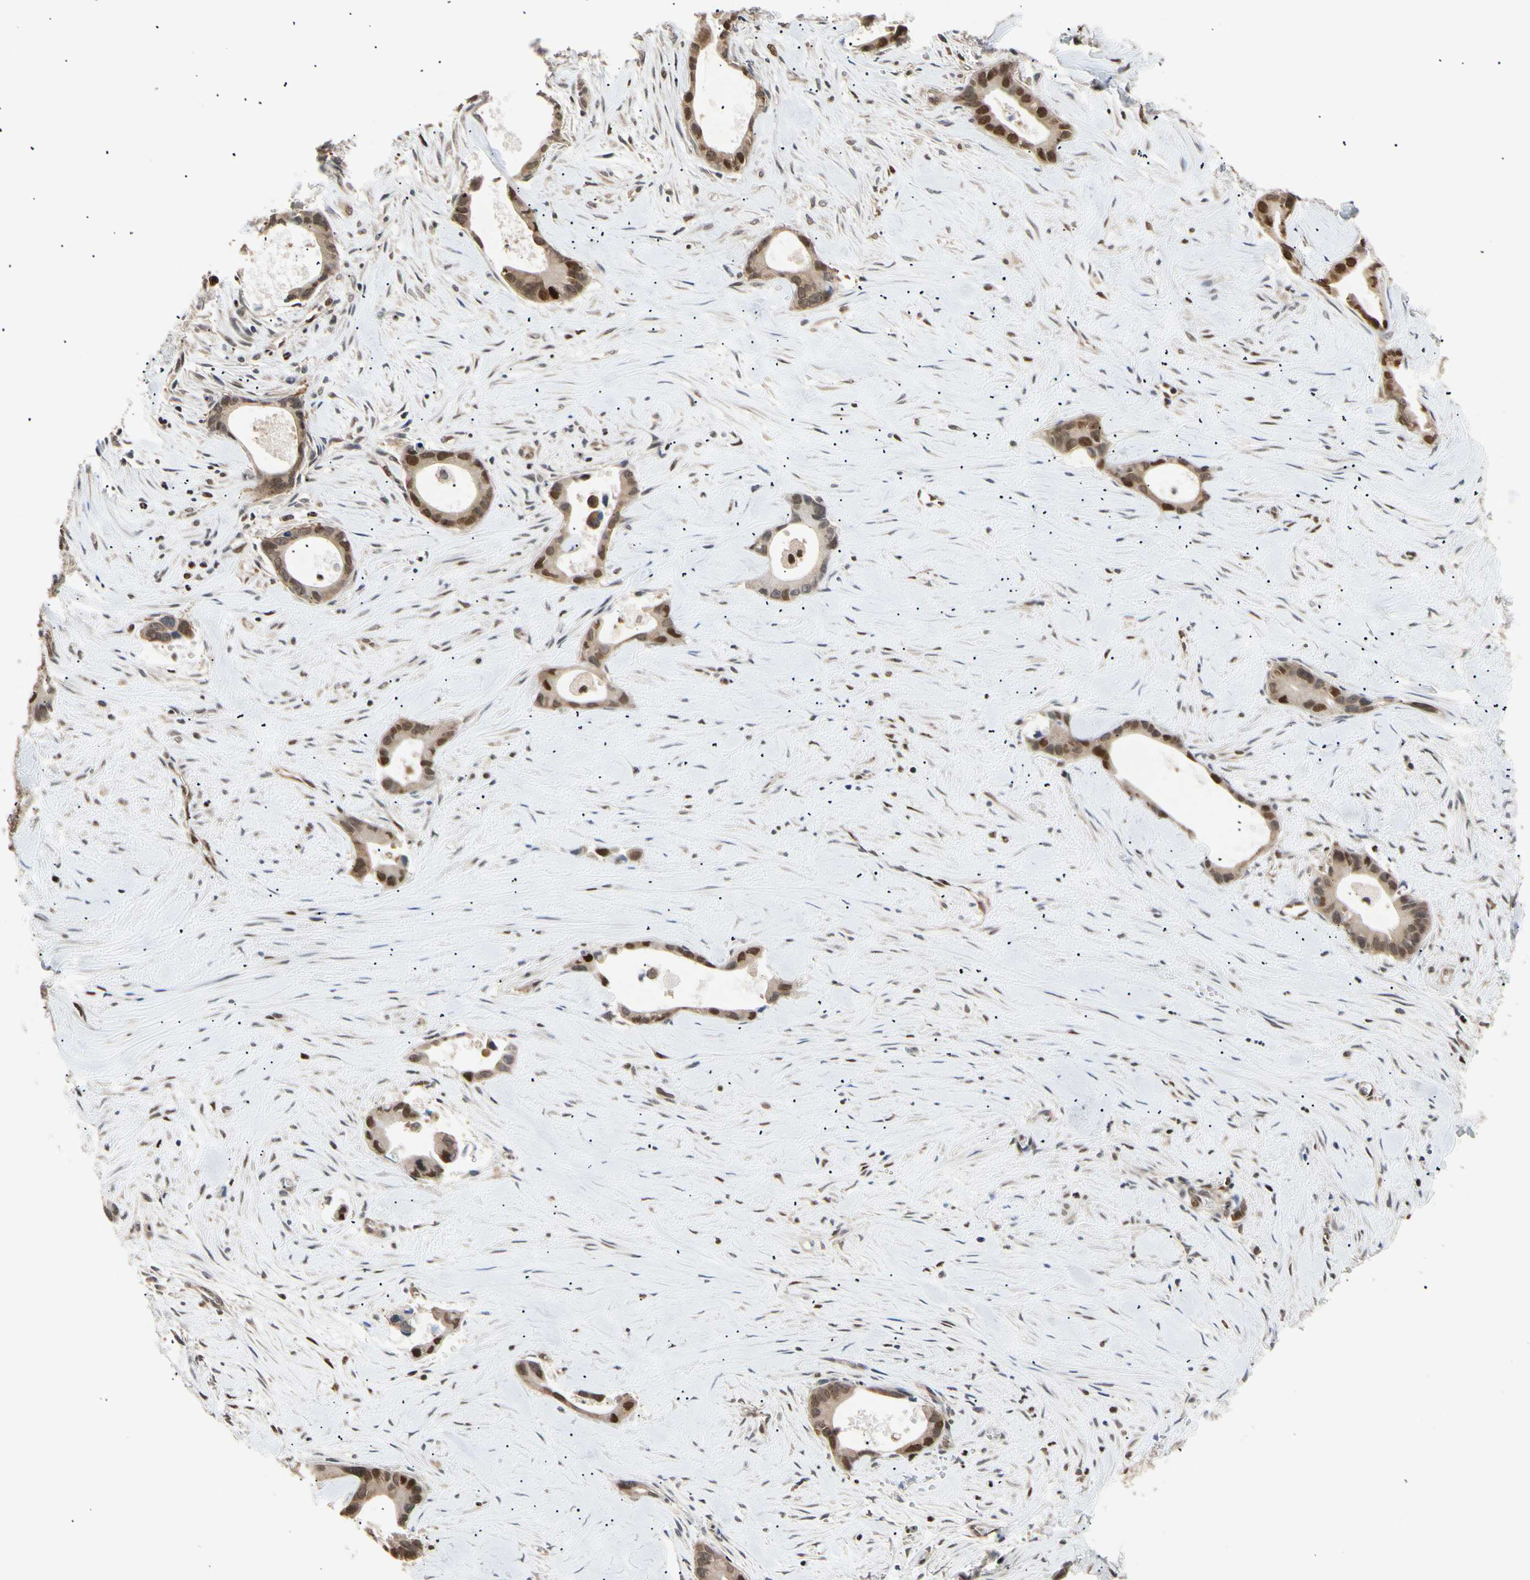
{"staining": {"intensity": "moderate", "quantity": ">75%", "location": "cytoplasmic/membranous,nuclear"}, "tissue": "liver cancer", "cell_type": "Tumor cells", "image_type": "cancer", "snomed": [{"axis": "morphology", "description": "Cholangiocarcinoma"}, {"axis": "topography", "description": "Liver"}], "caption": "The micrograph shows staining of liver cholangiocarcinoma, revealing moderate cytoplasmic/membranous and nuclear protein positivity (brown color) within tumor cells.", "gene": "EIF1AX", "patient": {"sex": "female", "age": 55}}